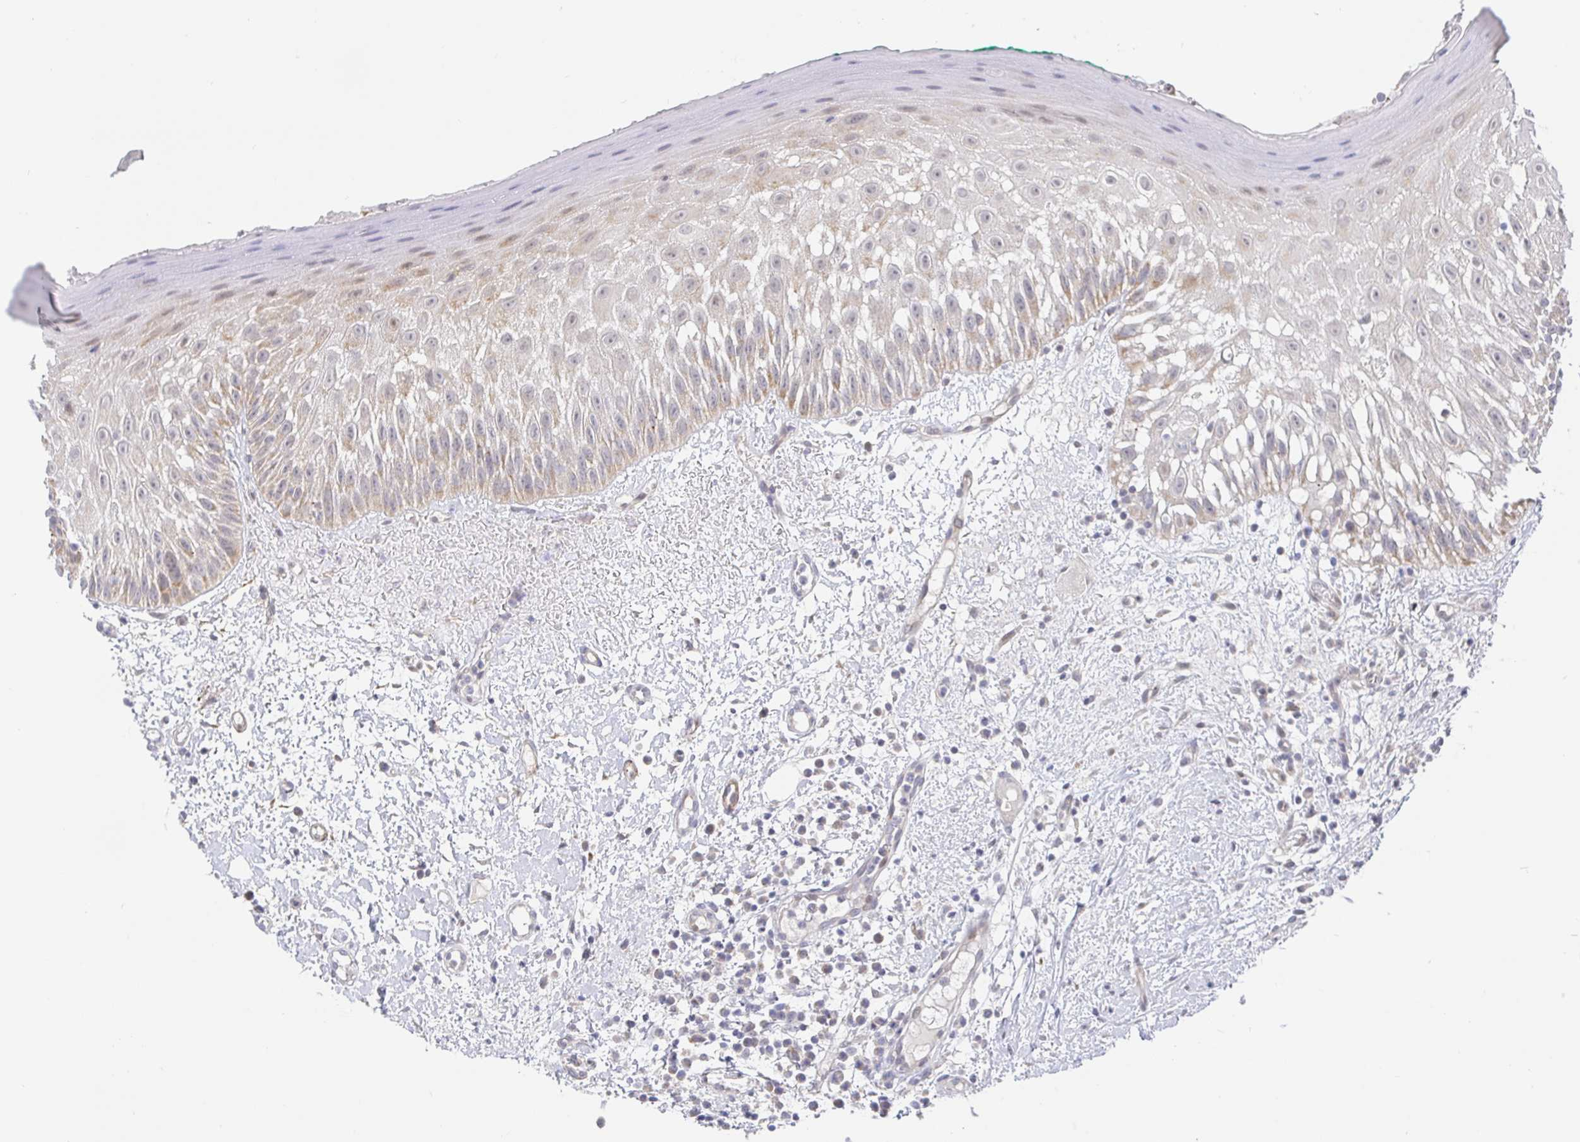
{"staining": {"intensity": "weak", "quantity": ">75%", "location": "cytoplasmic/membranous"}, "tissue": "oral mucosa", "cell_type": "Squamous epithelial cells", "image_type": "normal", "snomed": [{"axis": "morphology", "description": "Normal tissue, NOS"}, {"axis": "topography", "description": "Oral tissue"}, {"axis": "topography", "description": "Tounge, NOS"}], "caption": "IHC of unremarkable oral mucosa reveals low levels of weak cytoplasmic/membranous expression in approximately >75% of squamous epithelial cells.", "gene": "CIT", "patient": {"sex": "male", "age": 83}}